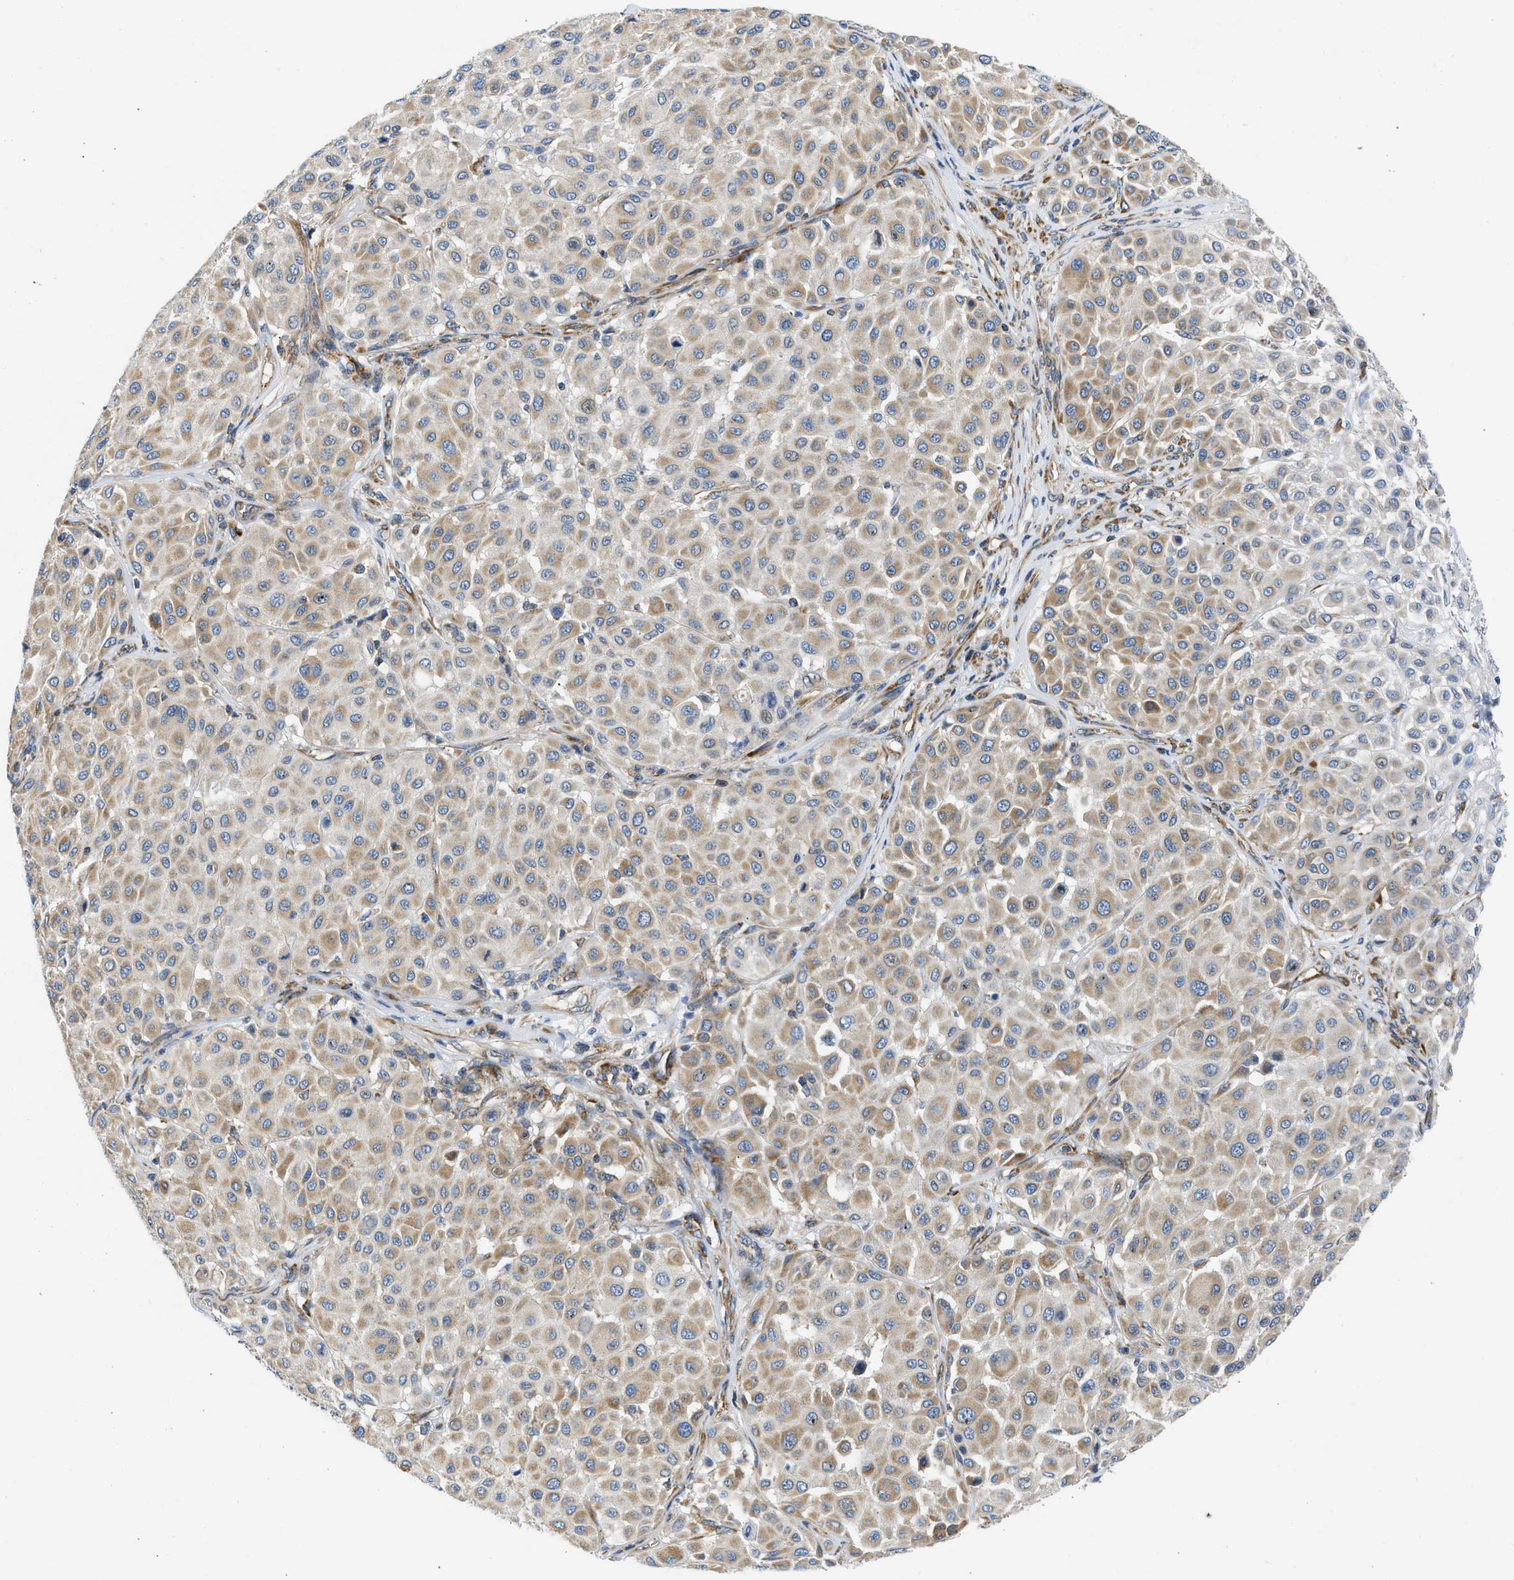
{"staining": {"intensity": "moderate", "quantity": ">75%", "location": "cytoplasmic/membranous"}, "tissue": "melanoma", "cell_type": "Tumor cells", "image_type": "cancer", "snomed": [{"axis": "morphology", "description": "Malignant melanoma, Metastatic site"}, {"axis": "topography", "description": "Soft tissue"}], "caption": "Protein staining of melanoma tissue shows moderate cytoplasmic/membranous positivity in approximately >75% of tumor cells.", "gene": "CAMKK2", "patient": {"sex": "male", "age": 41}}